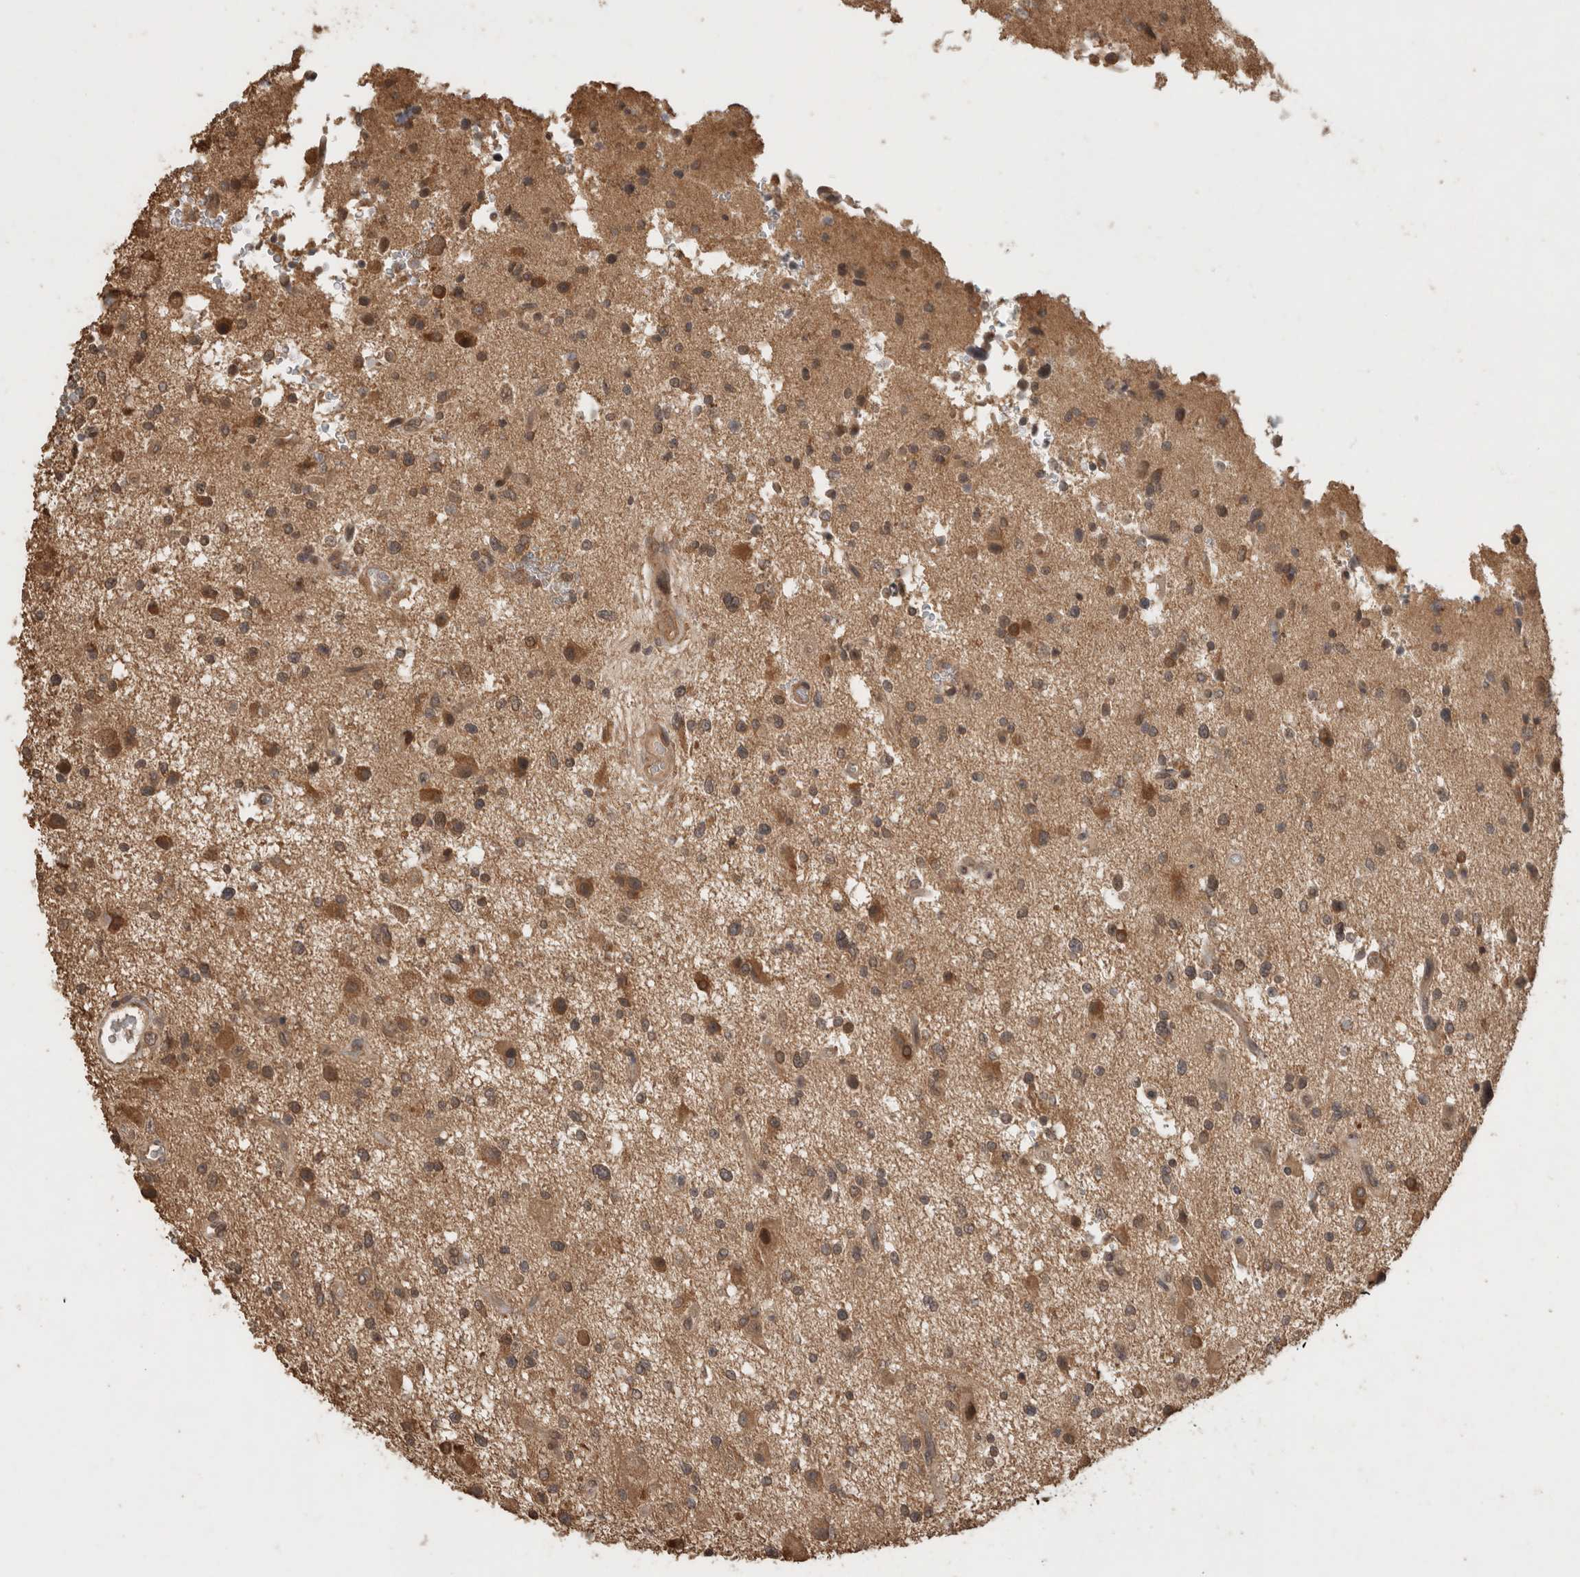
{"staining": {"intensity": "moderate", "quantity": ">75%", "location": "cytoplasmic/membranous,nuclear"}, "tissue": "glioma", "cell_type": "Tumor cells", "image_type": "cancer", "snomed": [{"axis": "morphology", "description": "Glioma, malignant, High grade"}, {"axis": "topography", "description": "Brain"}], "caption": "This is a histology image of immunohistochemistry staining of glioma, which shows moderate positivity in the cytoplasmic/membranous and nuclear of tumor cells.", "gene": "OTUD7B", "patient": {"sex": "male", "age": 33}}